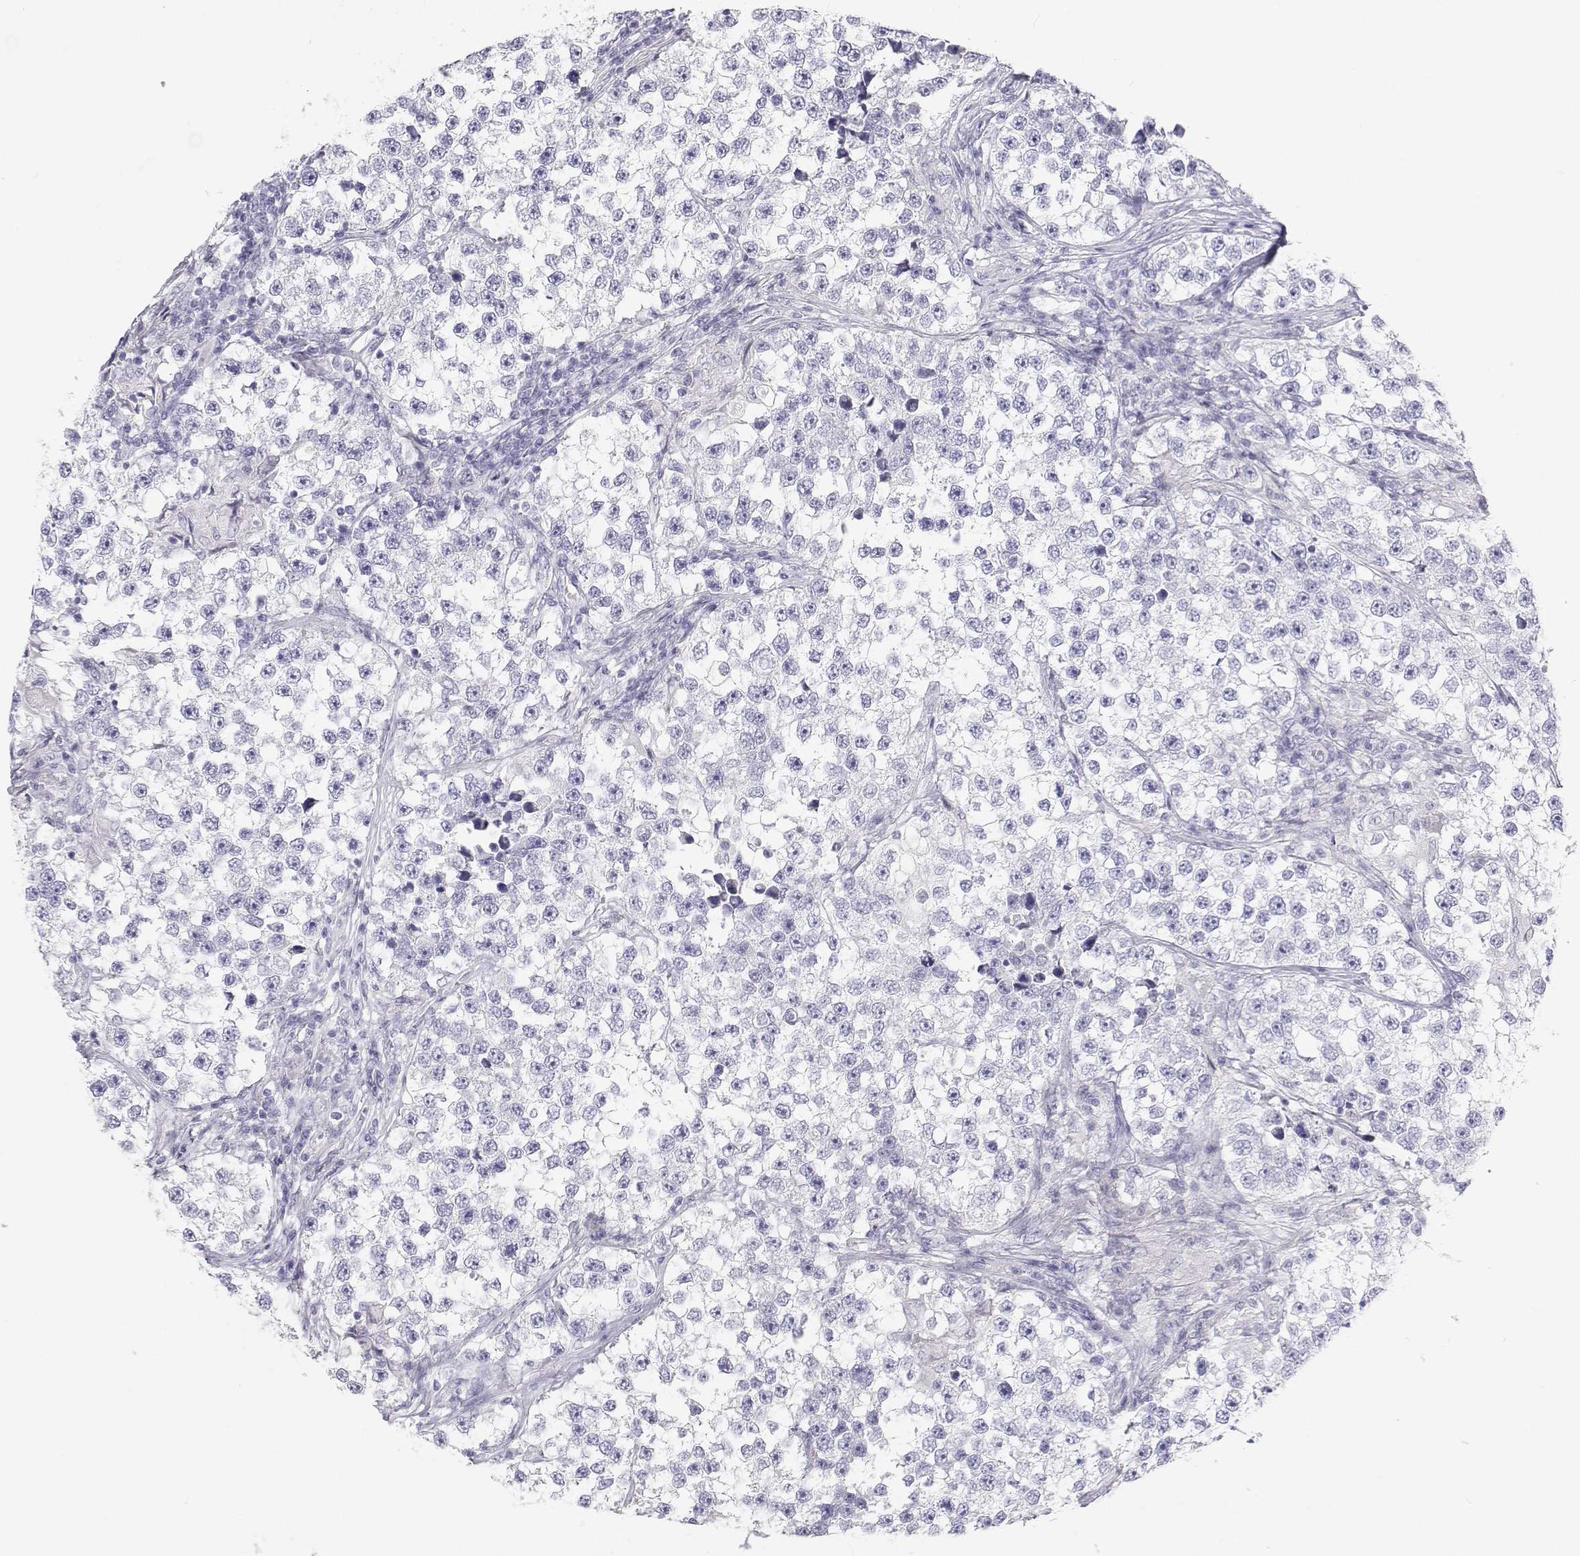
{"staining": {"intensity": "negative", "quantity": "none", "location": "none"}, "tissue": "testis cancer", "cell_type": "Tumor cells", "image_type": "cancer", "snomed": [{"axis": "morphology", "description": "Seminoma, NOS"}, {"axis": "topography", "description": "Testis"}], "caption": "The histopathology image displays no significant expression in tumor cells of seminoma (testis). (DAB (3,3'-diaminobenzidine) immunohistochemistry, high magnification).", "gene": "TTN", "patient": {"sex": "male", "age": 46}}